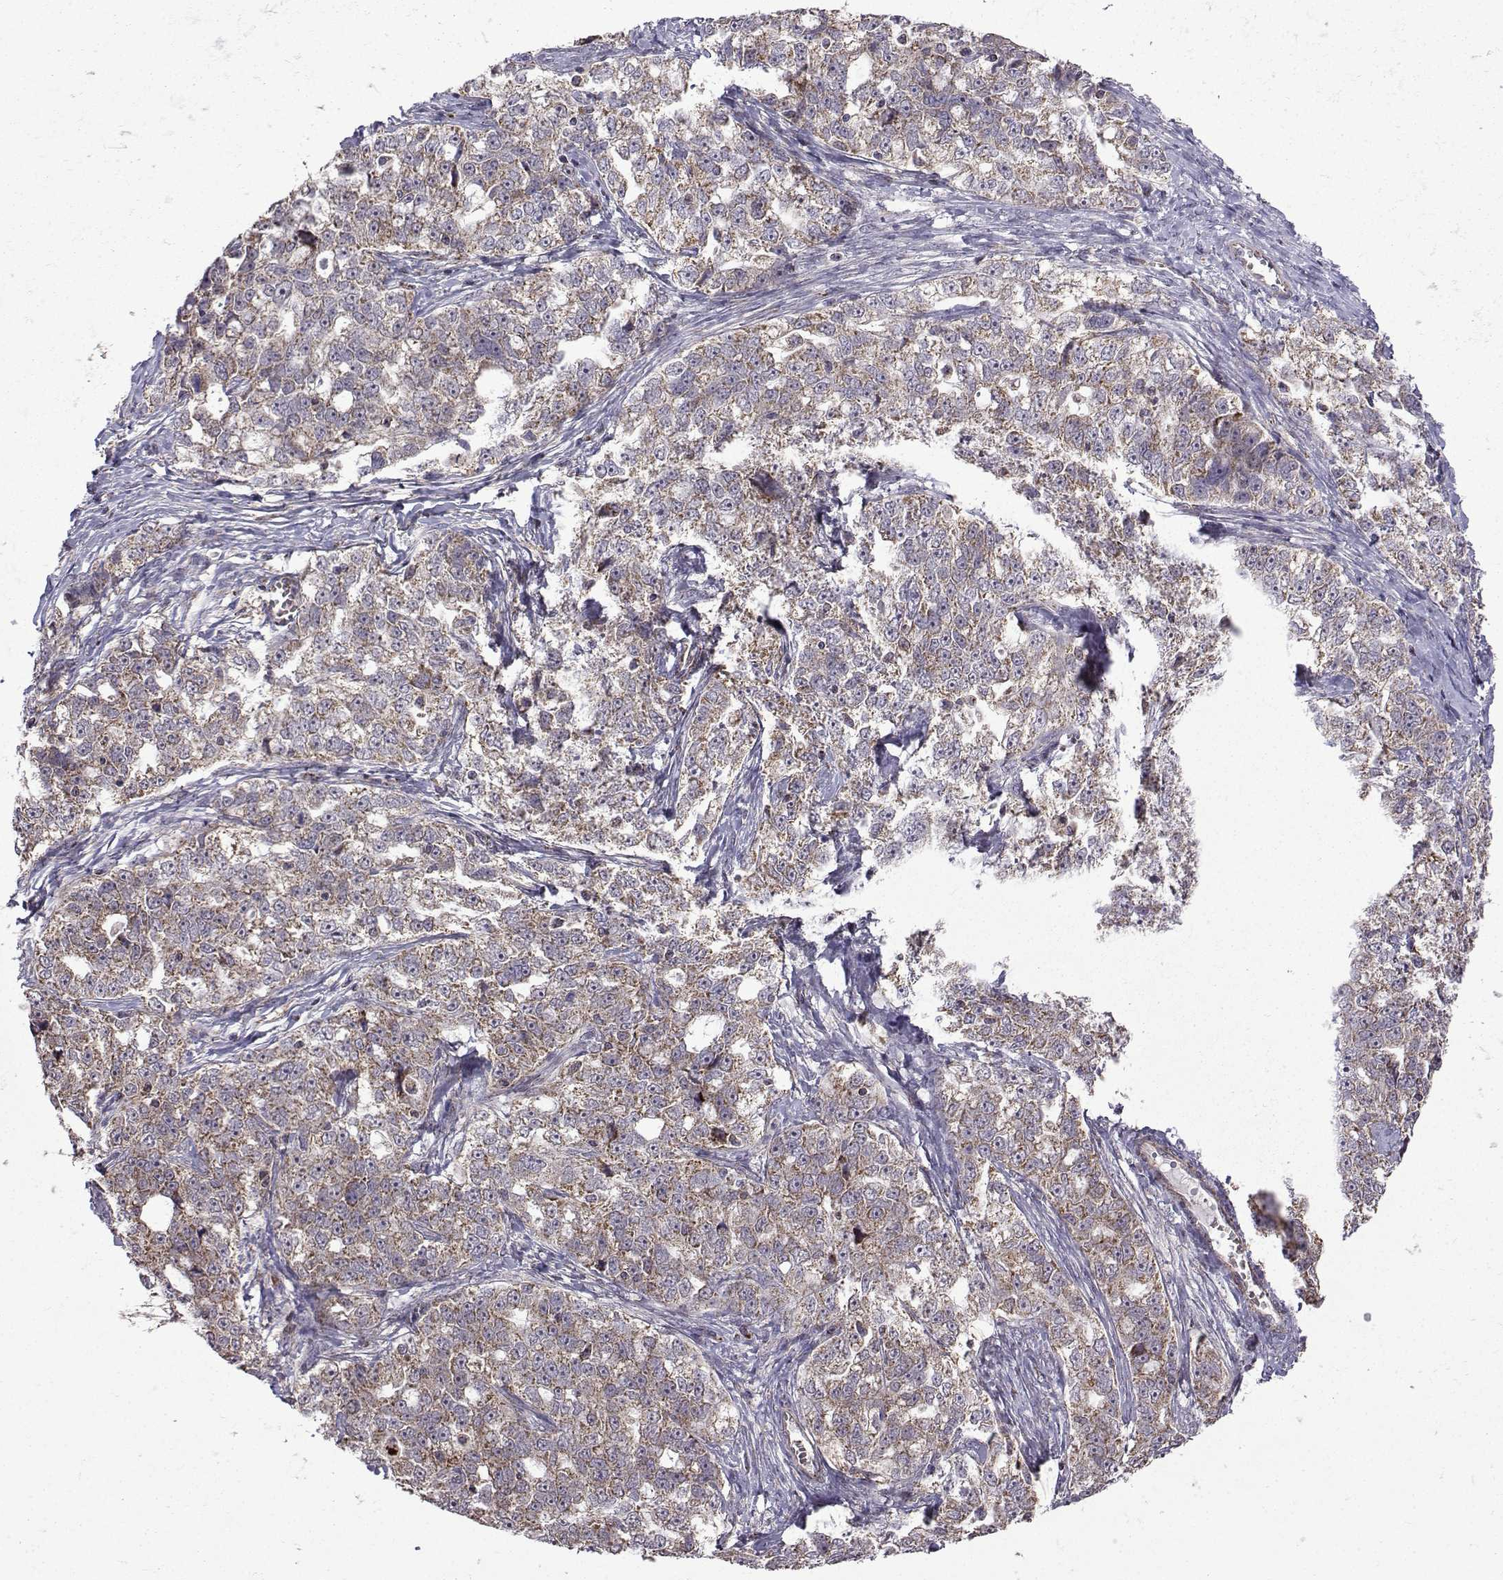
{"staining": {"intensity": "moderate", "quantity": "<25%", "location": "cytoplasmic/membranous"}, "tissue": "ovarian cancer", "cell_type": "Tumor cells", "image_type": "cancer", "snomed": [{"axis": "morphology", "description": "Cystadenocarcinoma, serous, NOS"}, {"axis": "topography", "description": "Ovary"}], "caption": "Ovarian cancer was stained to show a protein in brown. There is low levels of moderate cytoplasmic/membranous positivity in approximately <25% of tumor cells.", "gene": "TAB2", "patient": {"sex": "female", "age": 51}}